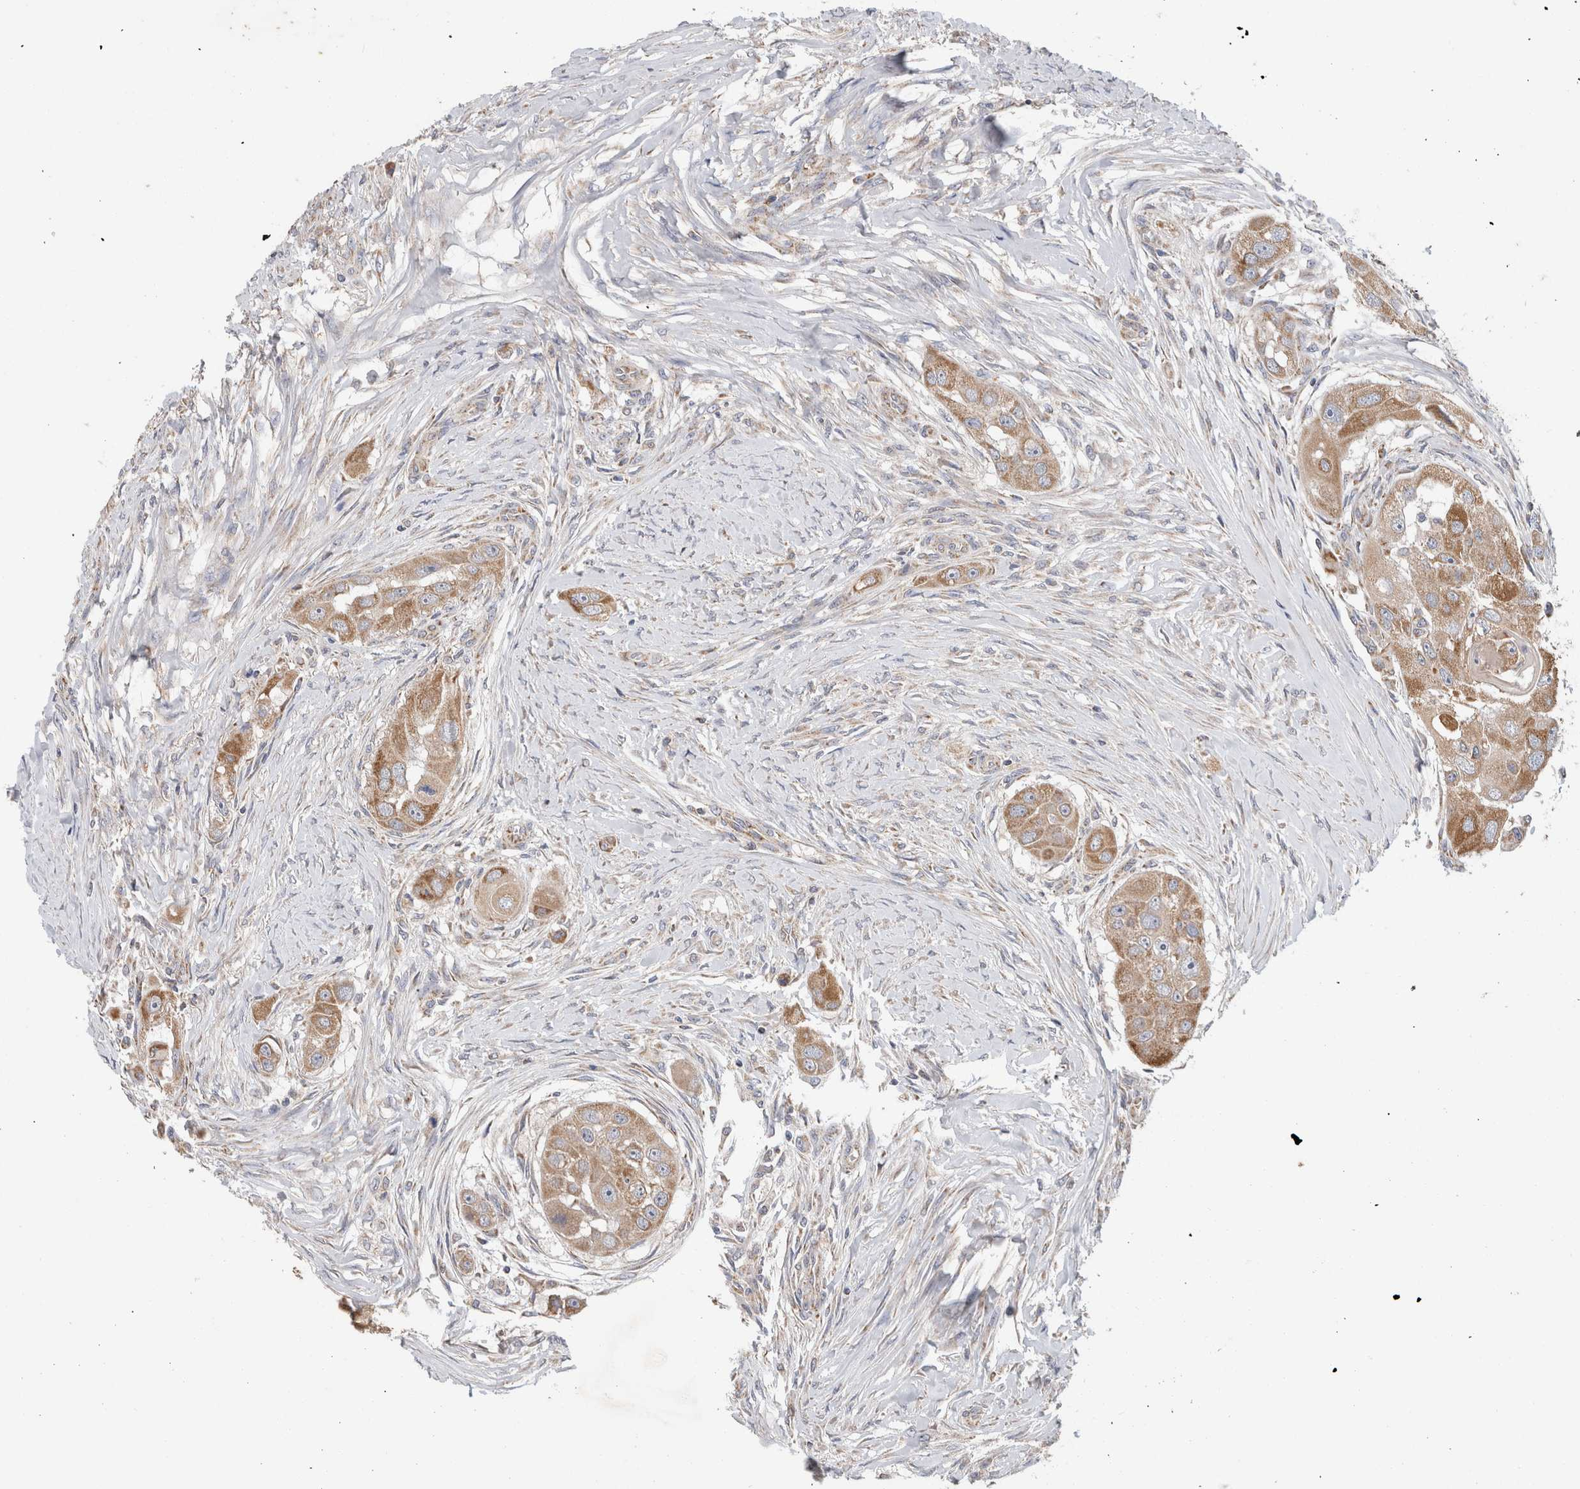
{"staining": {"intensity": "weak", "quantity": ">75%", "location": "cytoplasmic/membranous"}, "tissue": "head and neck cancer", "cell_type": "Tumor cells", "image_type": "cancer", "snomed": [{"axis": "morphology", "description": "Normal tissue, NOS"}, {"axis": "morphology", "description": "Squamous cell carcinoma, NOS"}, {"axis": "topography", "description": "Skeletal muscle"}, {"axis": "topography", "description": "Head-Neck"}], "caption": "Squamous cell carcinoma (head and neck) was stained to show a protein in brown. There is low levels of weak cytoplasmic/membranous staining in approximately >75% of tumor cells.", "gene": "IARS2", "patient": {"sex": "male", "age": 51}}